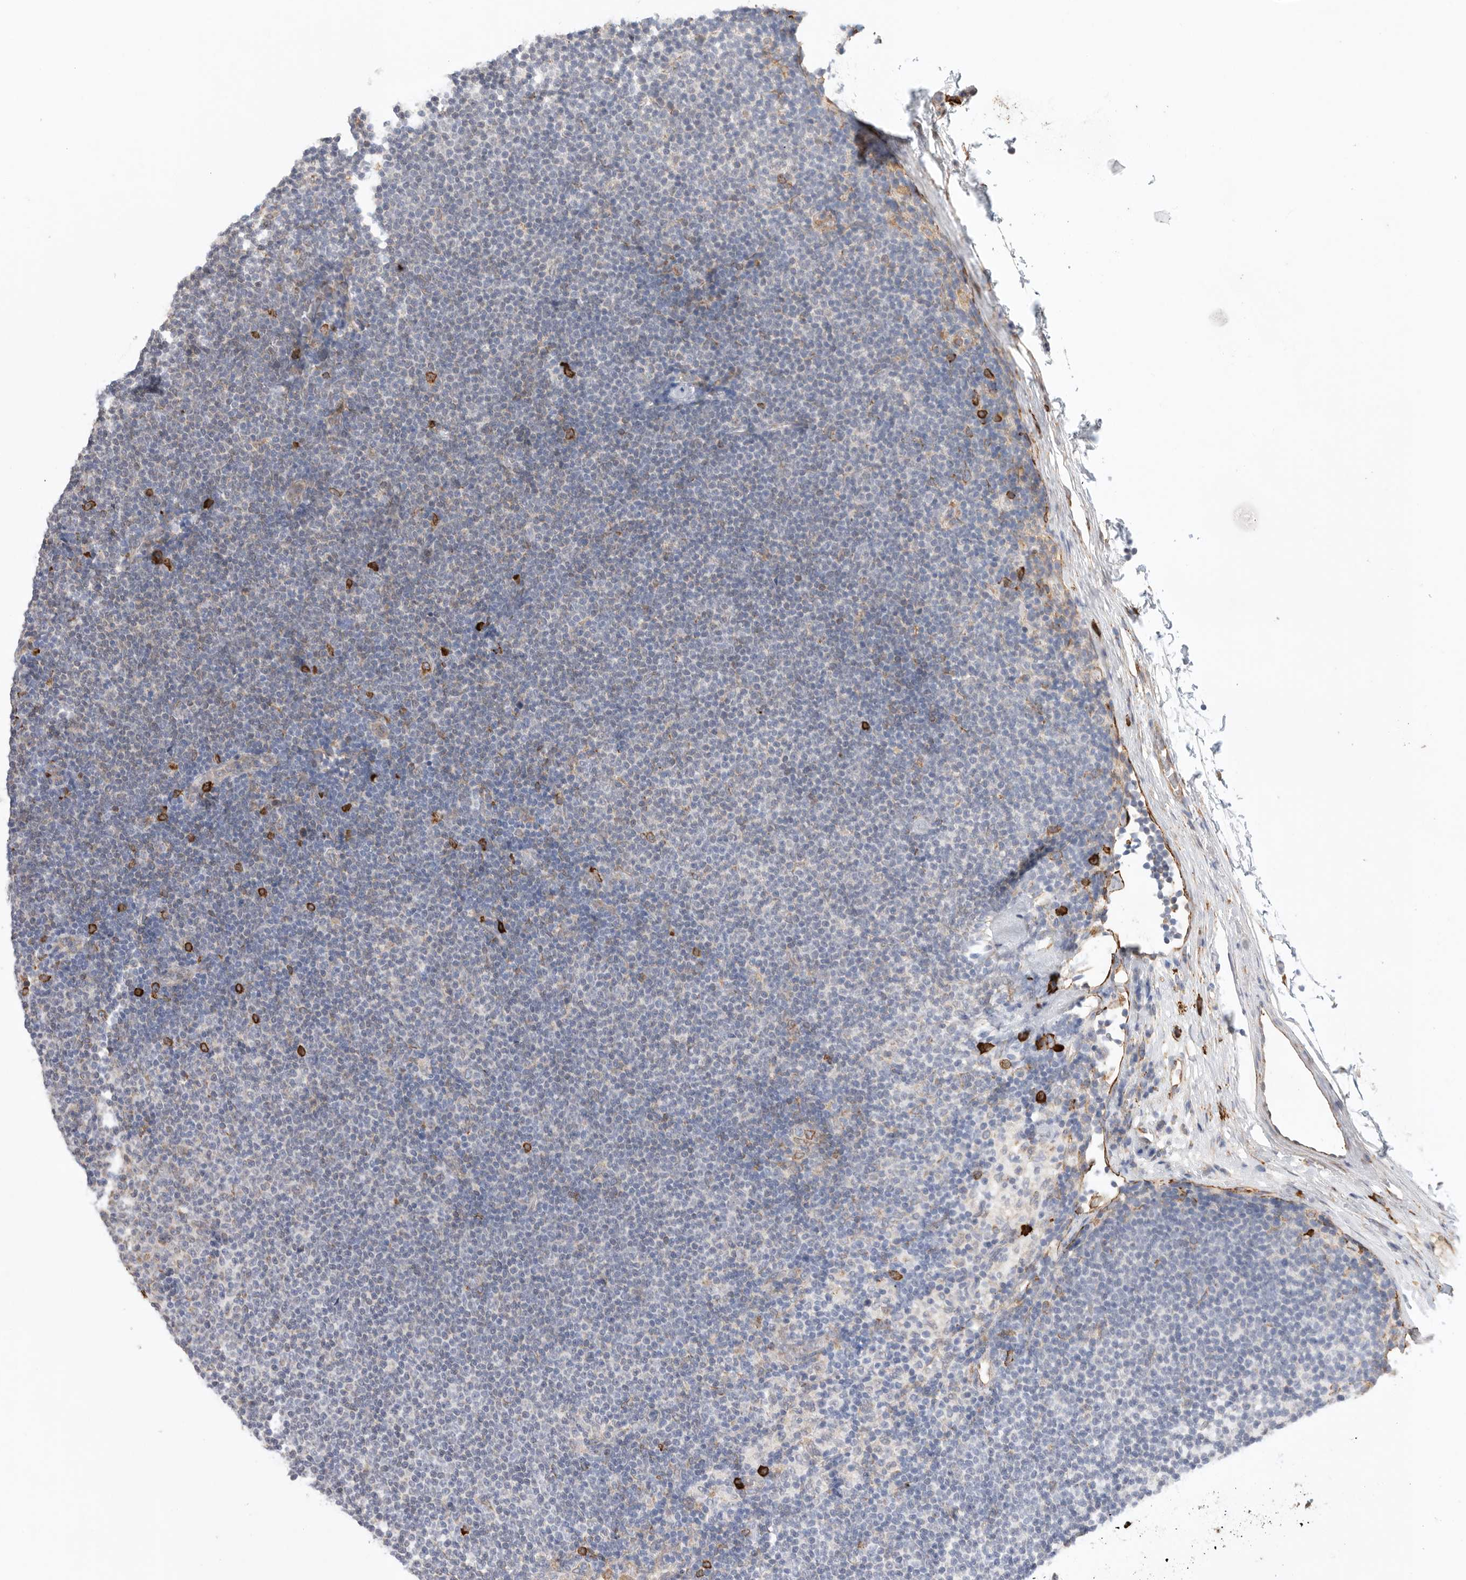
{"staining": {"intensity": "strong", "quantity": "<25%", "location": "cytoplasmic/membranous"}, "tissue": "lymphoma", "cell_type": "Tumor cells", "image_type": "cancer", "snomed": [{"axis": "morphology", "description": "Malignant lymphoma, non-Hodgkin's type, Low grade"}, {"axis": "topography", "description": "Lymph node"}], "caption": "Lymphoma was stained to show a protein in brown. There is medium levels of strong cytoplasmic/membranous staining in about <25% of tumor cells. The staining was performed using DAB (3,3'-diaminobenzidine) to visualize the protein expression in brown, while the nuclei were stained in blue with hematoxylin (Magnification: 20x).", "gene": "BLOC1S5", "patient": {"sex": "female", "age": 53}}